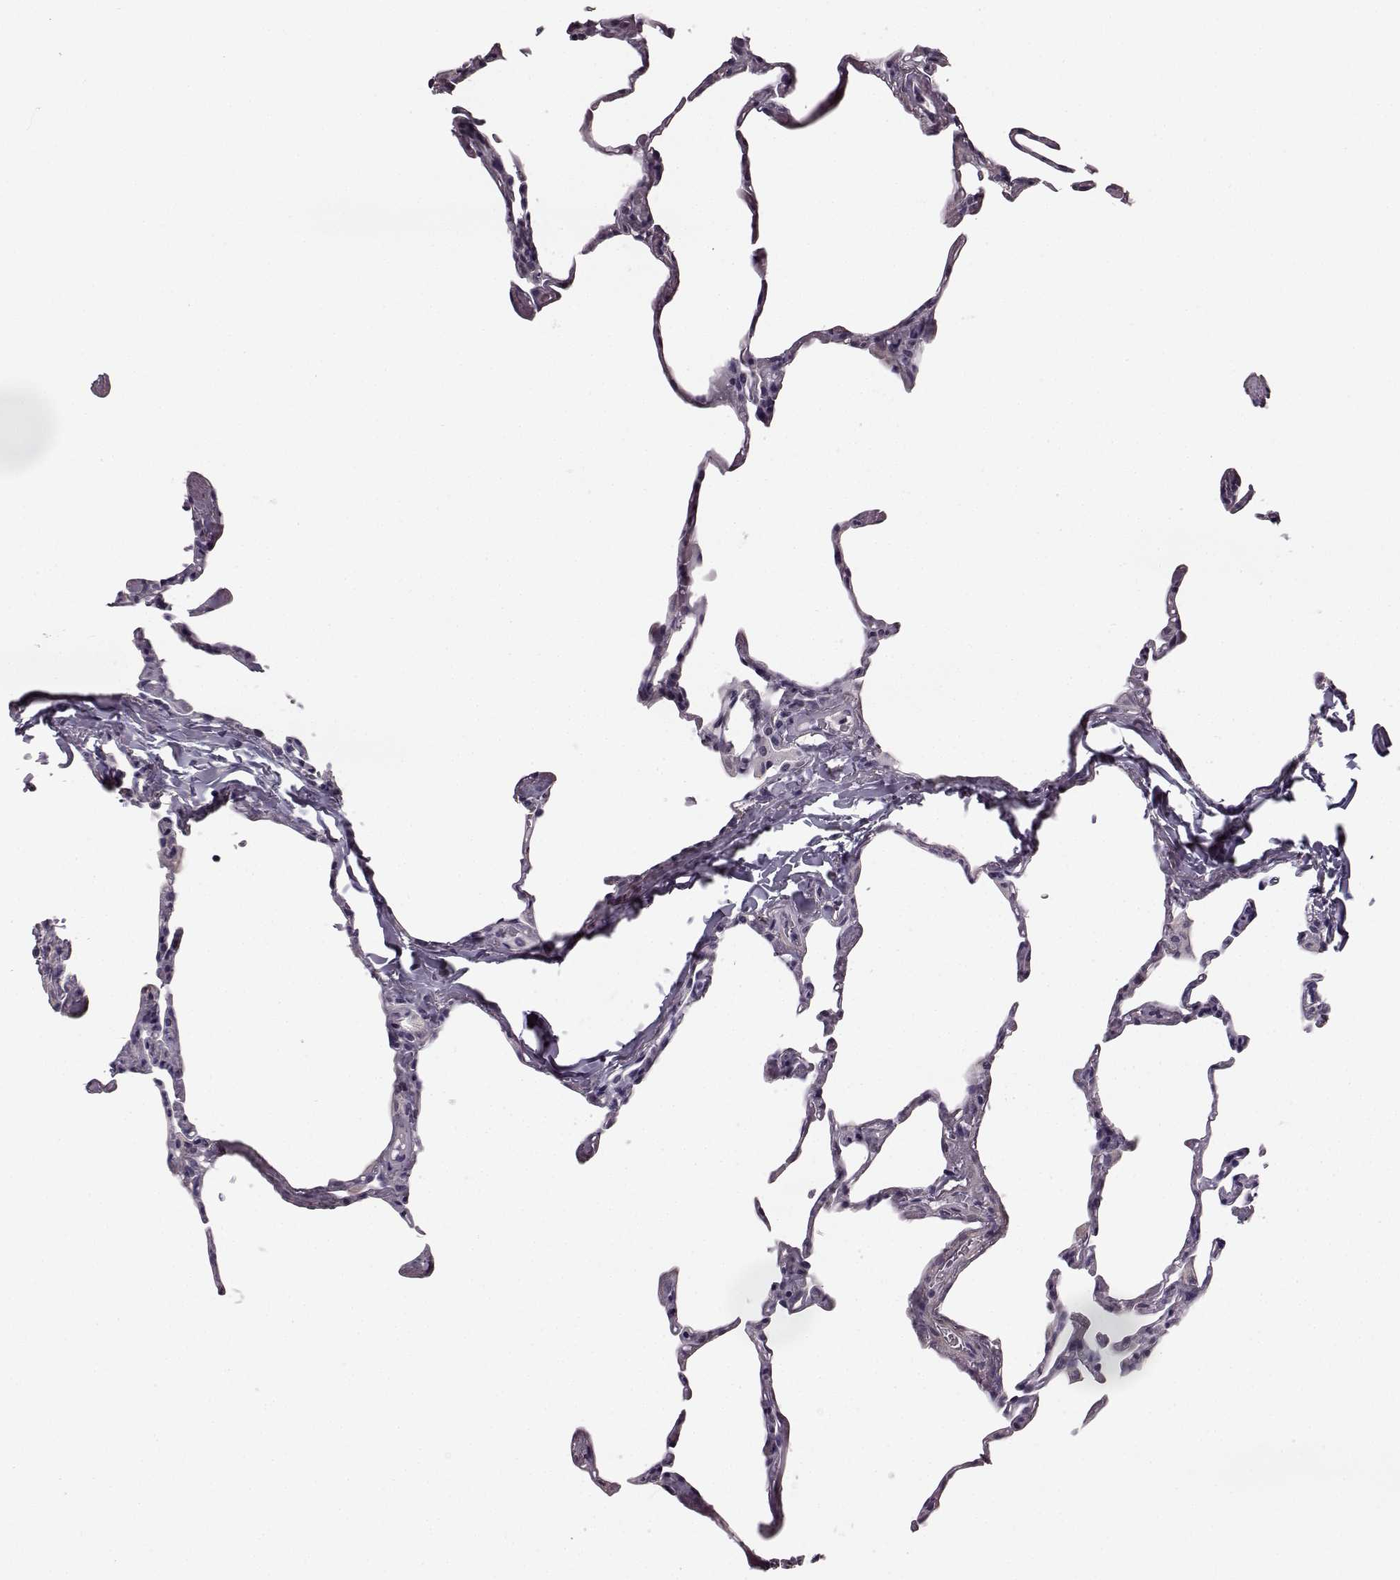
{"staining": {"intensity": "negative", "quantity": "none", "location": "none"}, "tissue": "lung", "cell_type": "Alveolar cells", "image_type": "normal", "snomed": [{"axis": "morphology", "description": "Normal tissue, NOS"}, {"axis": "topography", "description": "Lung"}], "caption": "Human lung stained for a protein using IHC exhibits no positivity in alveolar cells.", "gene": "SLCO3A1", "patient": {"sex": "male", "age": 65}}